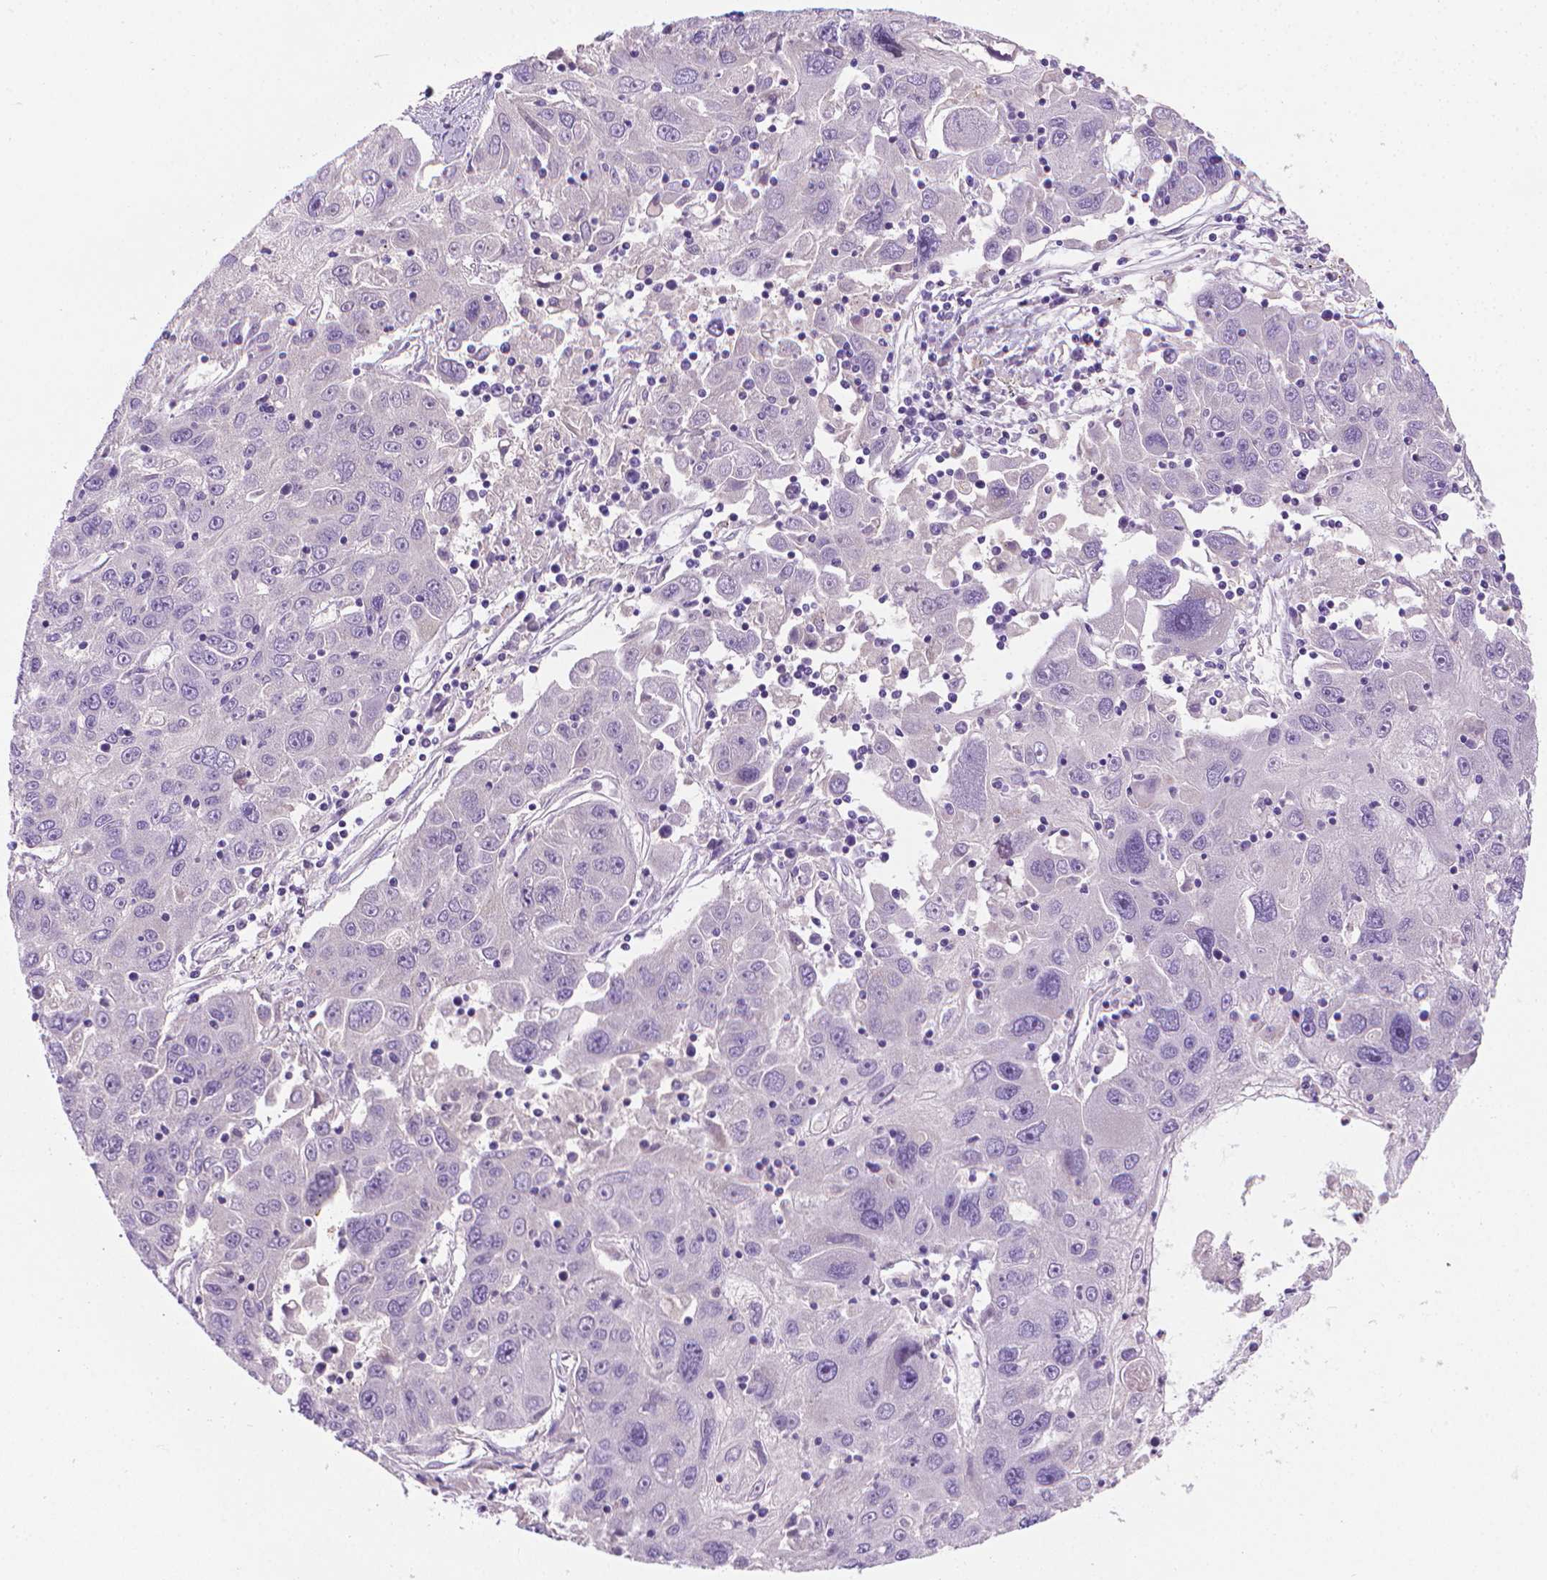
{"staining": {"intensity": "negative", "quantity": "none", "location": "none"}, "tissue": "stomach cancer", "cell_type": "Tumor cells", "image_type": "cancer", "snomed": [{"axis": "morphology", "description": "Adenocarcinoma, NOS"}, {"axis": "topography", "description": "Stomach"}], "caption": "Immunohistochemistry (IHC) of stomach cancer (adenocarcinoma) shows no positivity in tumor cells. Nuclei are stained in blue.", "gene": "SLC51B", "patient": {"sex": "male", "age": 56}}